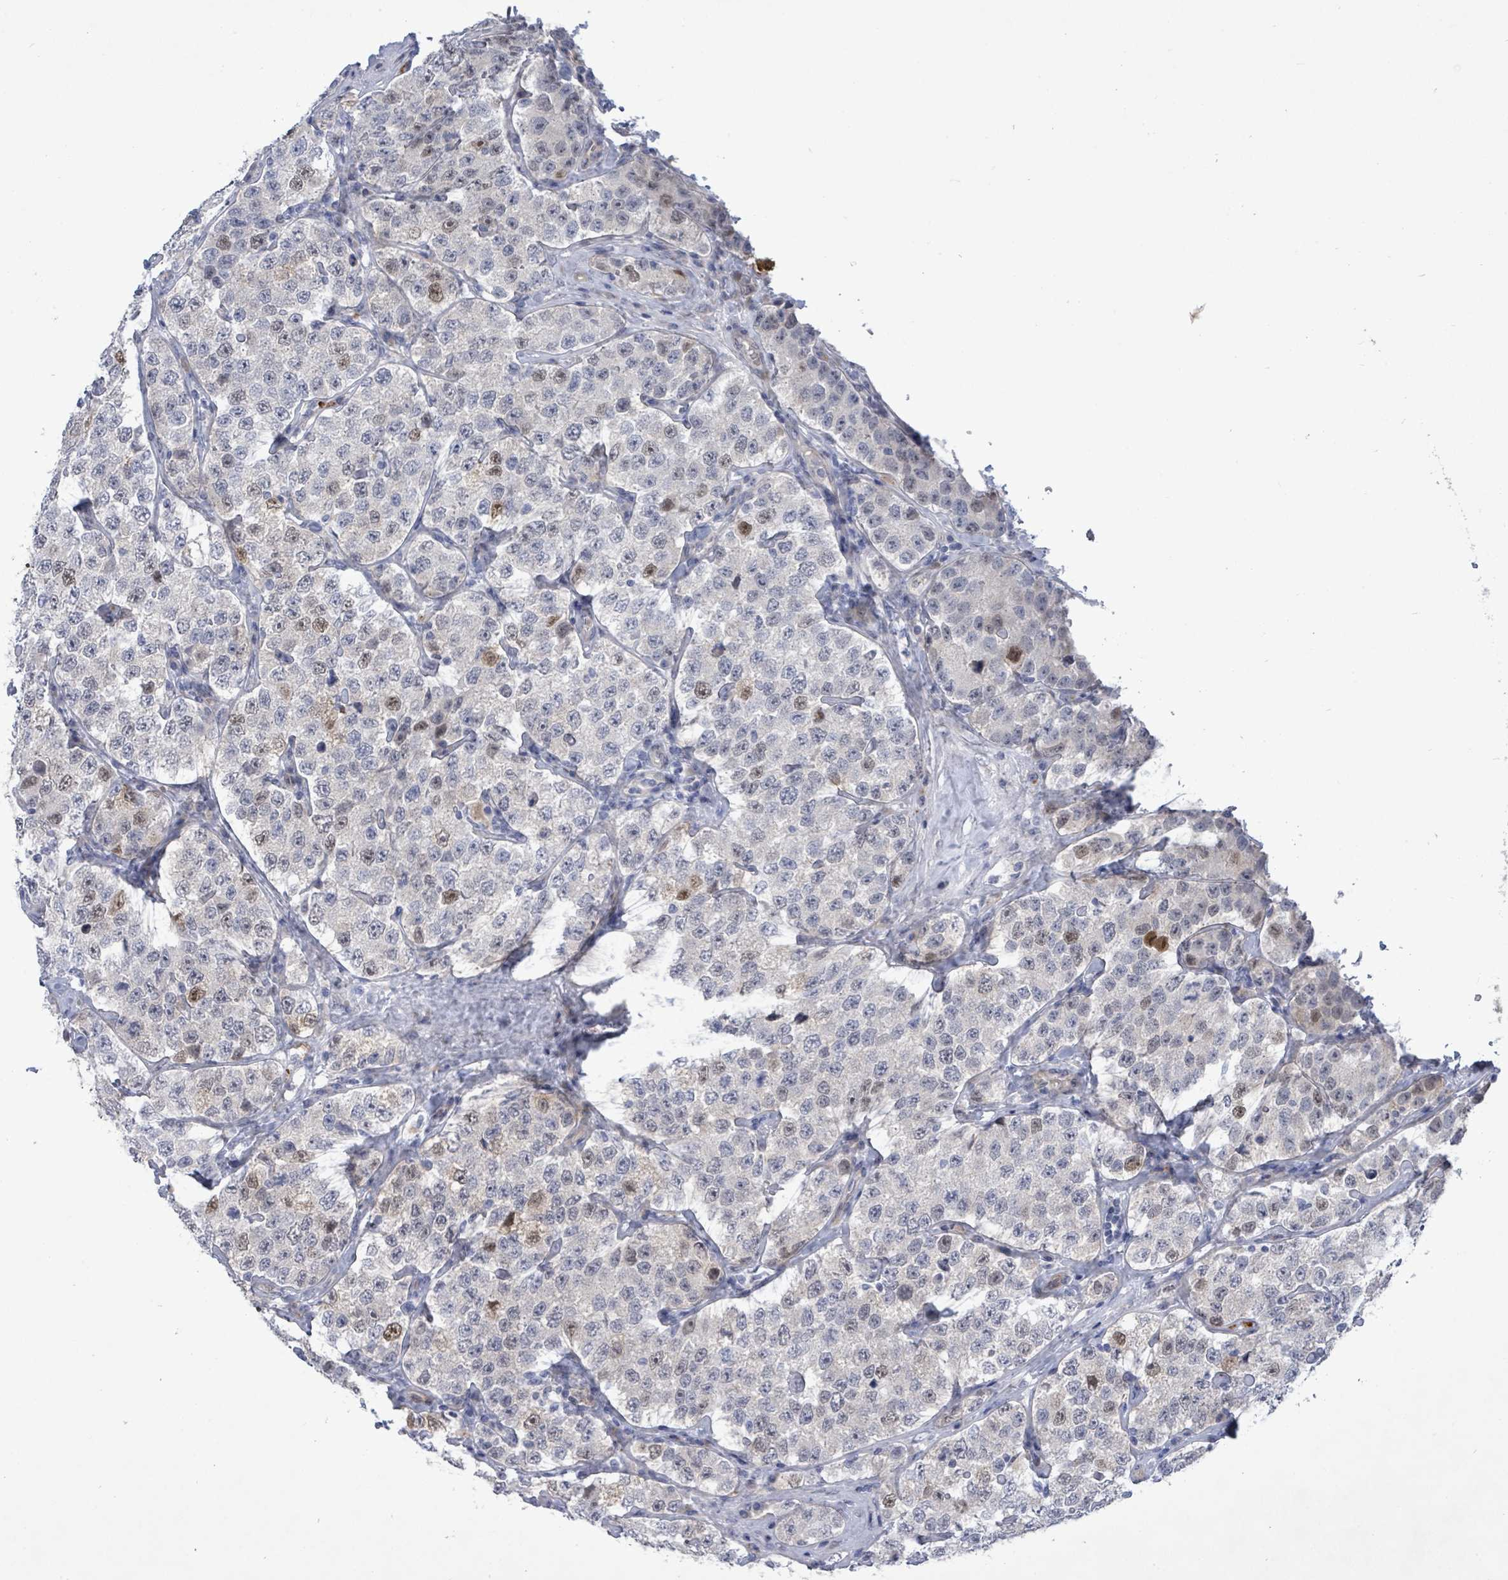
{"staining": {"intensity": "moderate", "quantity": "<25%", "location": "nuclear"}, "tissue": "testis cancer", "cell_type": "Tumor cells", "image_type": "cancer", "snomed": [{"axis": "morphology", "description": "Seminoma, NOS"}, {"axis": "topography", "description": "Testis"}], "caption": "This is an image of IHC staining of testis seminoma, which shows moderate staining in the nuclear of tumor cells.", "gene": "CT45A5", "patient": {"sex": "male", "age": 34}}